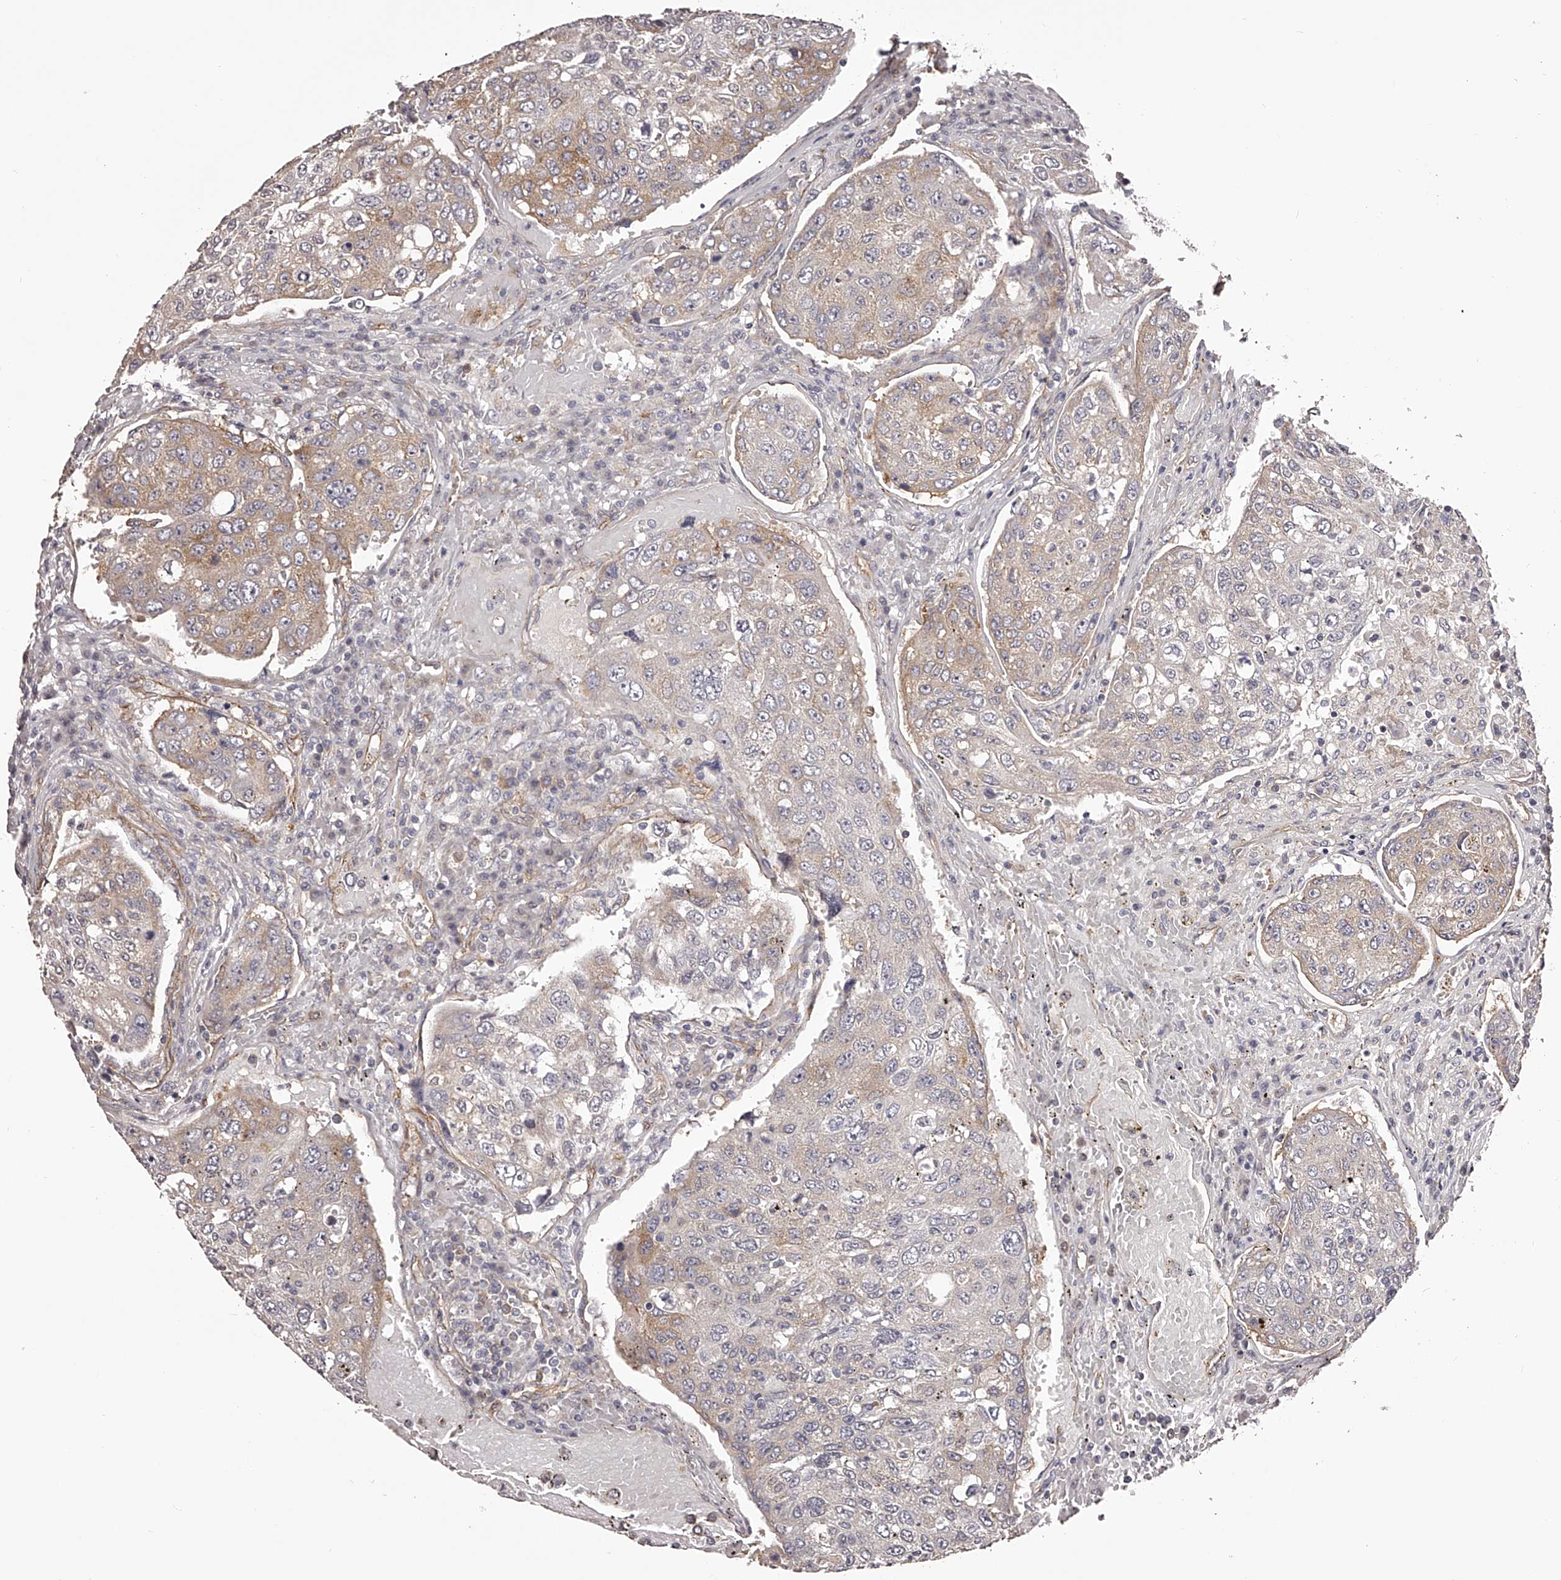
{"staining": {"intensity": "weak", "quantity": "25%-75%", "location": "cytoplasmic/membranous"}, "tissue": "urothelial cancer", "cell_type": "Tumor cells", "image_type": "cancer", "snomed": [{"axis": "morphology", "description": "Urothelial carcinoma, High grade"}, {"axis": "topography", "description": "Lymph node"}, {"axis": "topography", "description": "Urinary bladder"}], "caption": "Immunohistochemical staining of urothelial carcinoma (high-grade) reveals weak cytoplasmic/membranous protein expression in about 25%-75% of tumor cells. The protein of interest is shown in brown color, while the nuclei are stained blue.", "gene": "LTV1", "patient": {"sex": "male", "age": 51}}